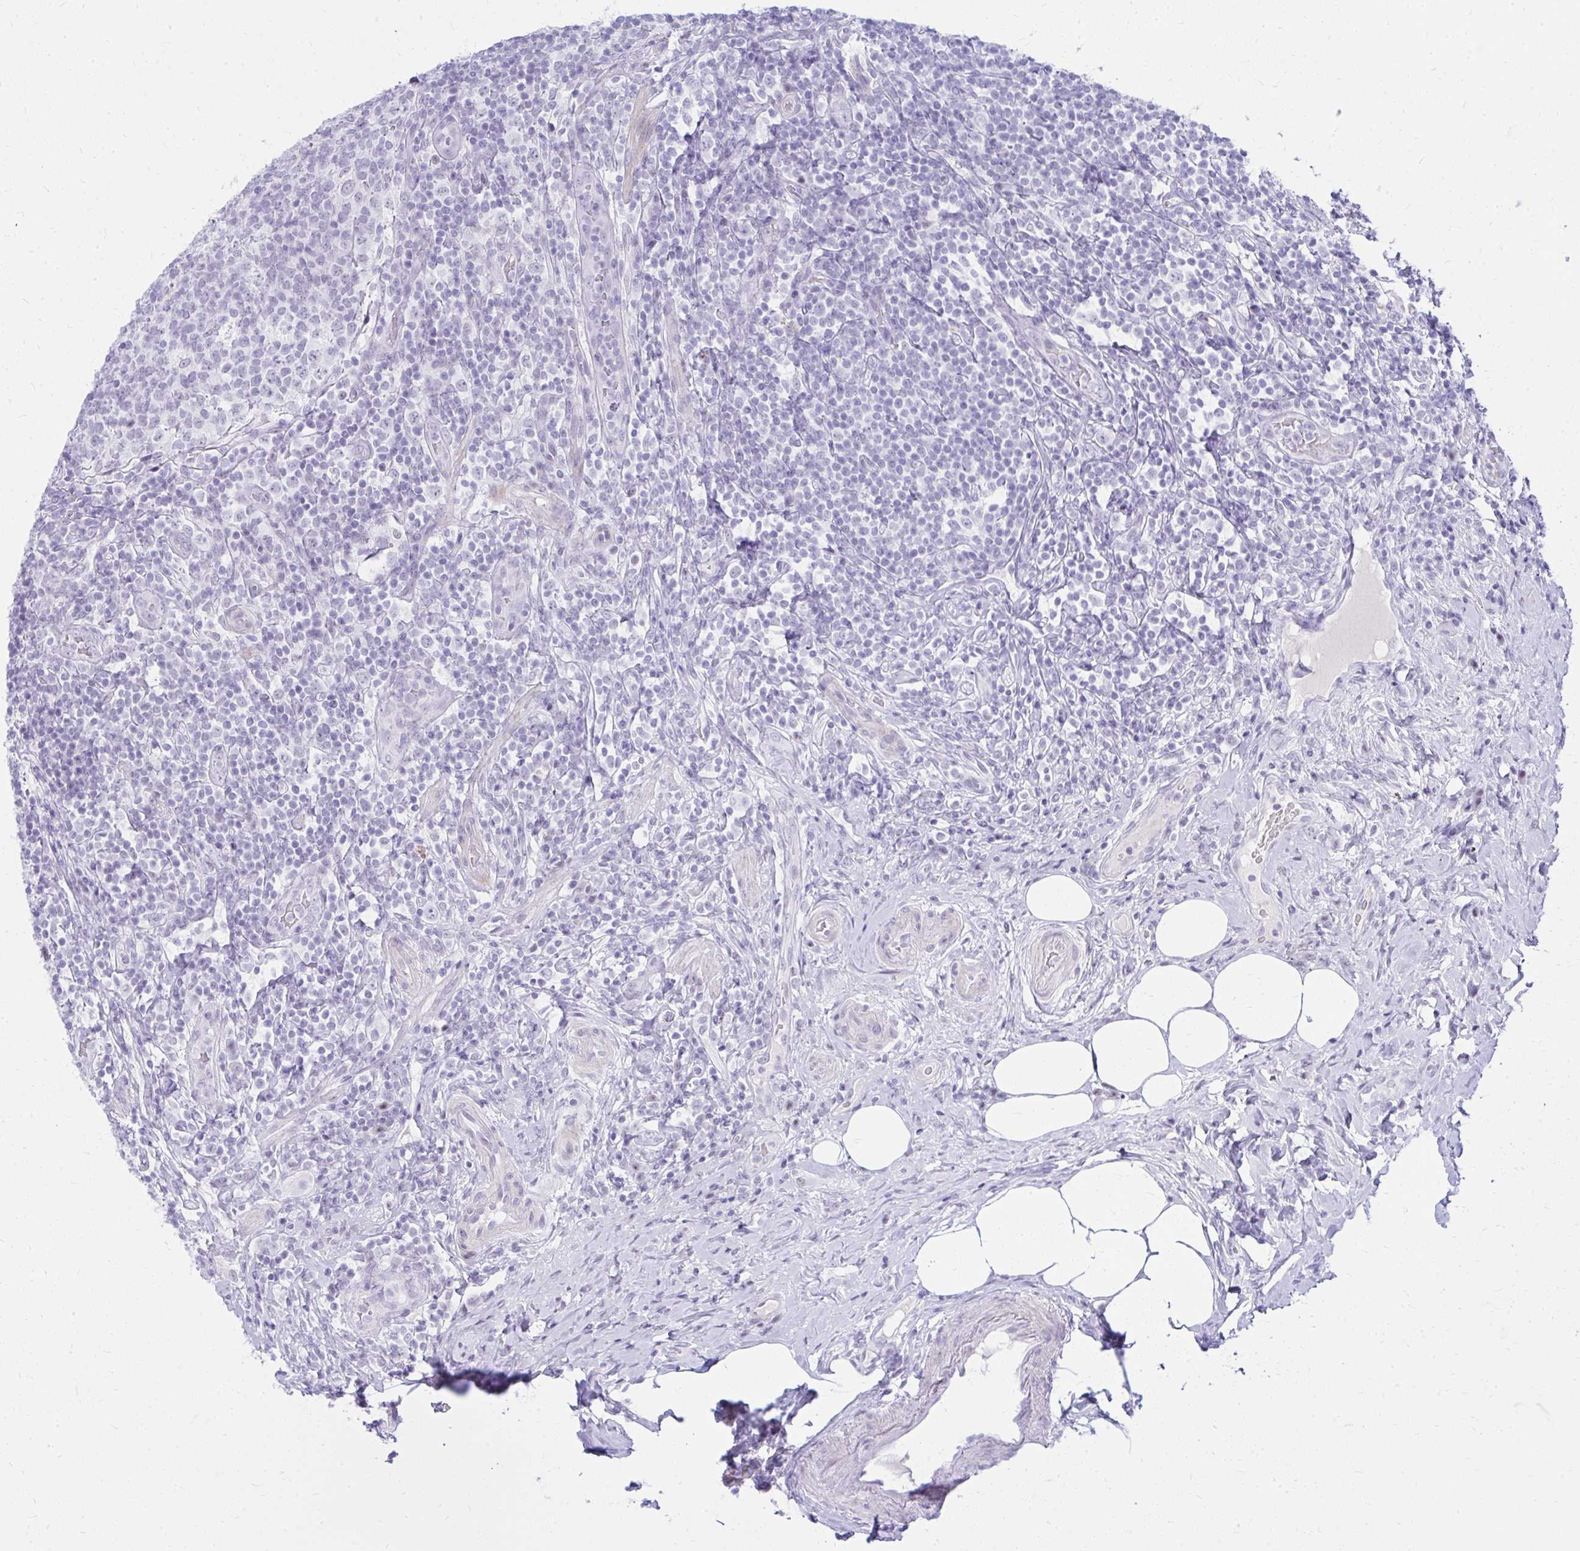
{"staining": {"intensity": "negative", "quantity": "none", "location": "none"}, "tissue": "appendix", "cell_type": "Glandular cells", "image_type": "normal", "snomed": [{"axis": "morphology", "description": "Normal tissue, NOS"}, {"axis": "topography", "description": "Appendix"}], "caption": "Immunohistochemical staining of normal appendix demonstrates no significant expression in glandular cells.", "gene": "OR5F1", "patient": {"sex": "female", "age": 43}}